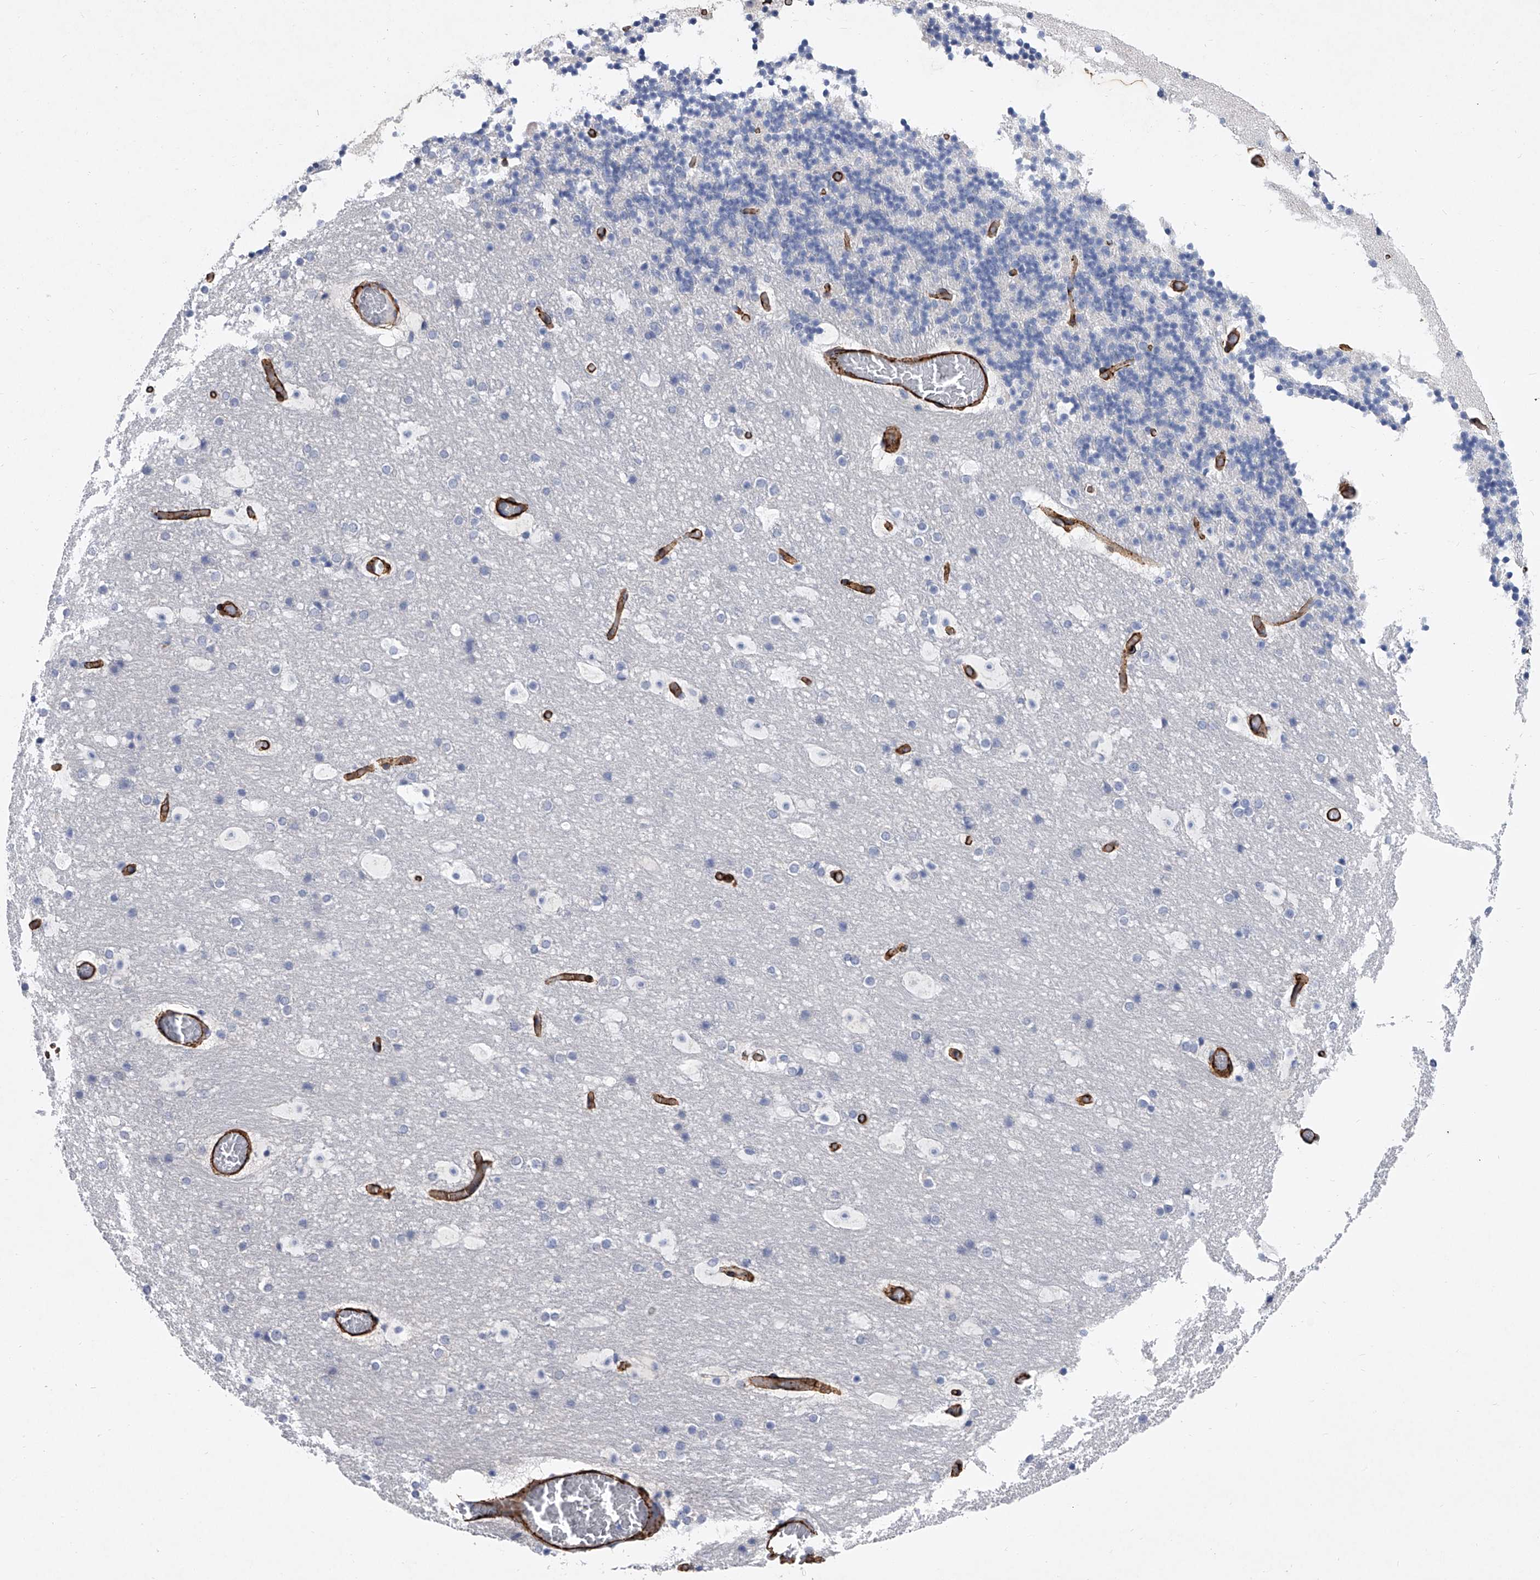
{"staining": {"intensity": "negative", "quantity": "none", "location": "none"}, "tissue": "cerebellum", "cell_type": "Cells in granular layer", "image_type": "normal", "snomed": [{"axis": "morphology", "description": "Normal tissue, NOS"}, {"axis": "topography", "description": "Cerebellum"}], "caption": "Cells in granular layer are negative for brown protein staining in normal cerebellum. (Immunohistochemistry, brightfield microscopy, high magnification).", "gene": "ALG14", "patient": {"sex": "male", "age": 57}}